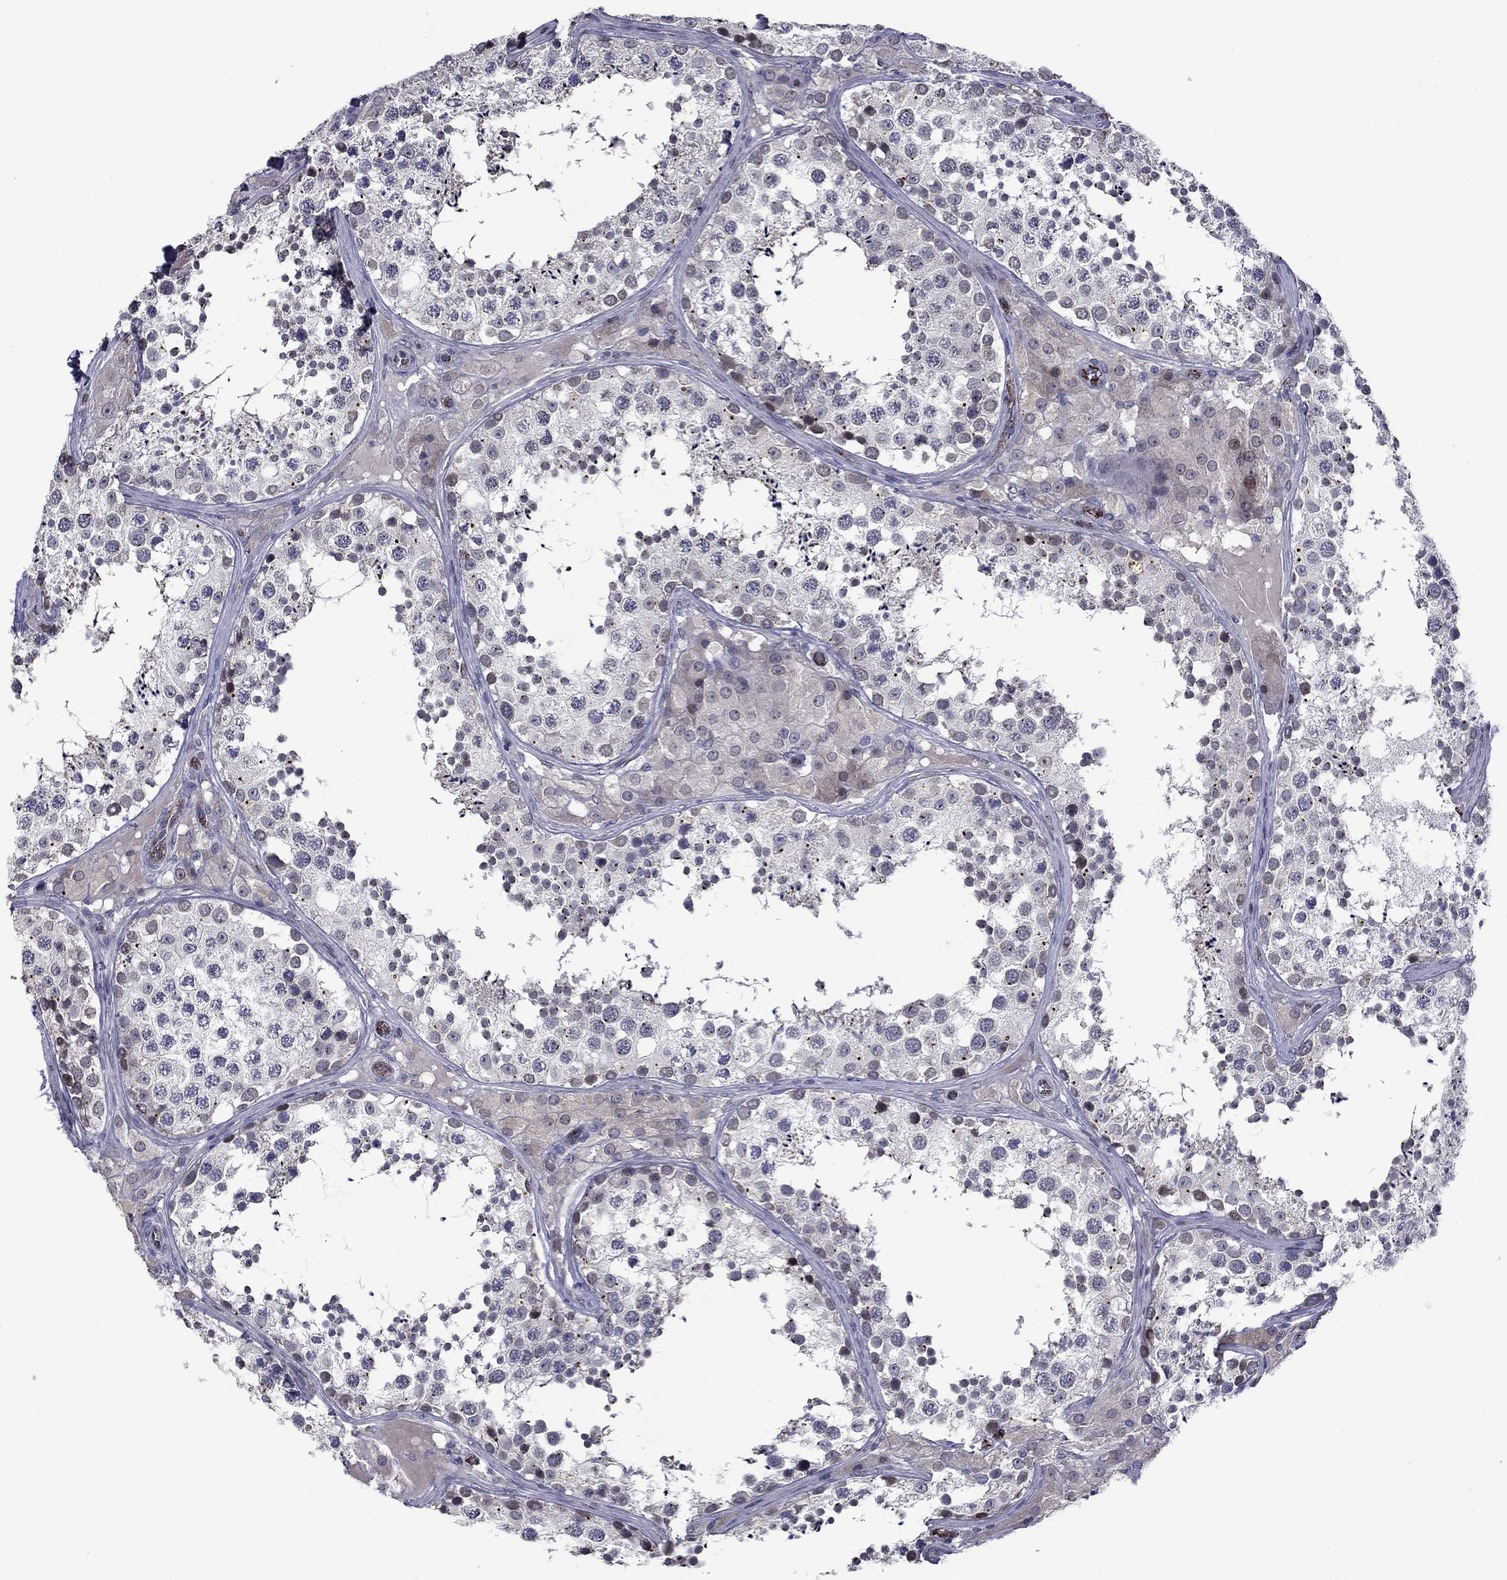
{"staining": {"intensity": "moderate", "quantity": "<25%", "location": "nuclear"}, "tissue": "testis", "cell_type": "Cells in seminiferous ducts", "image_type": "normal", "snomed": [{"axis": "morphology", "description": "Normal tissue, NOS"}, {"axis": "topography", "description": "Testis"}], "caption": "Brown immunohistochemical staining in normal testis exhibits moderate nuclear staining in approximately <25% of cells in seminiferous ducts. (DAB (3,3'-diaminobenzidine) IHC with brightfield microscopy, high magnification).", "gene": "SLITRK1", "patient": {"sex": "male", "age": 34}}